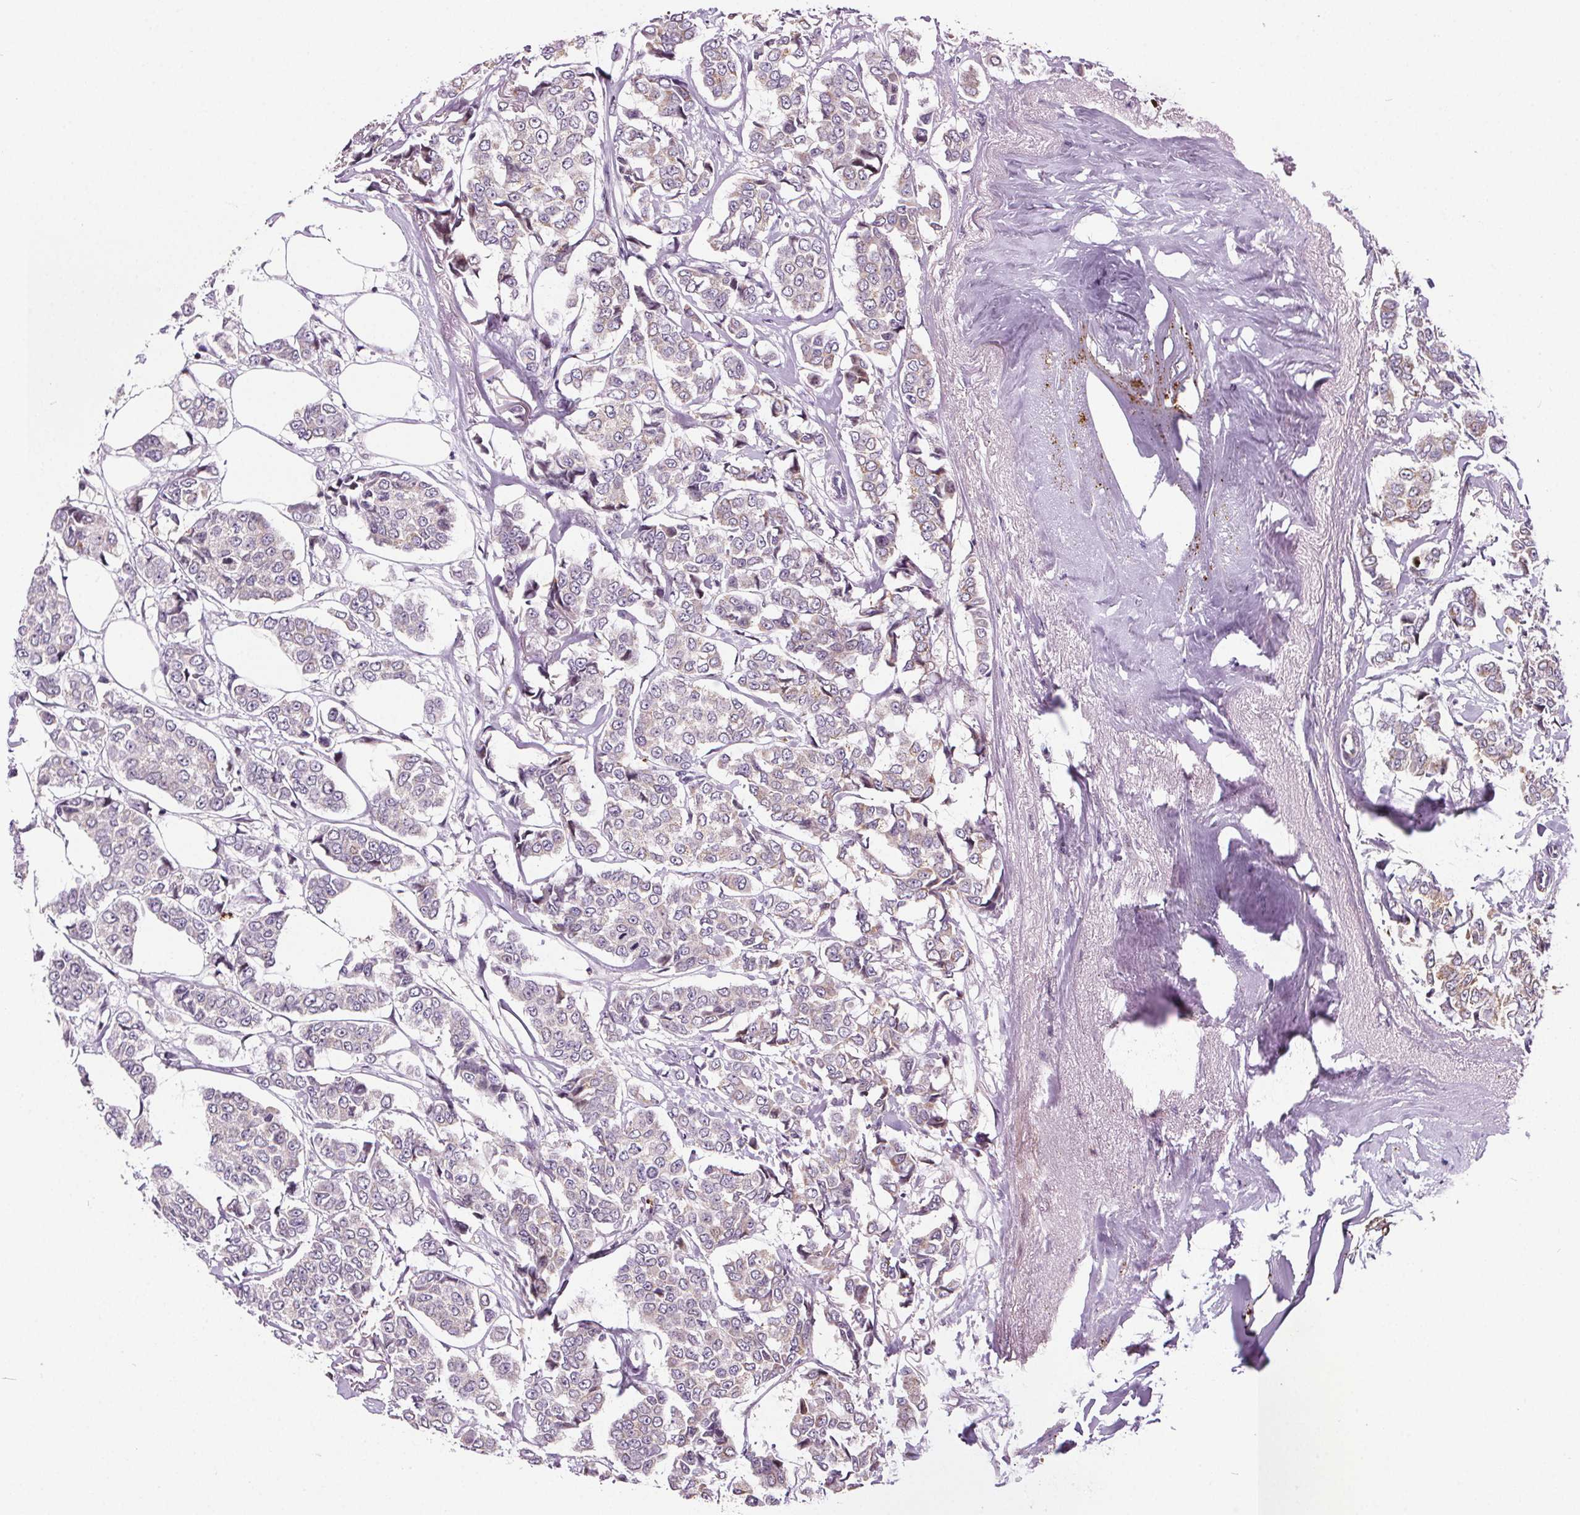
{"staining": {"intensity": "weak", "quantity": "<25%", "location": "cytoplasmic/membranous"}, "tissue": "breast cancer", "cell_type": "Tumor cells", "image_type": "cancer", "snomed": [{"axis": "morphology", "description": "Duct carcinoma"}, {"axis": "topography", "description": "Breast"}], "caption": "This is an immunohistochemistry (IHC) histopathology image of human breast cancer. There is no expression in tumor cells.", "gene": "SUCLA2", "patient": {"sex": "female", "age": 94}}